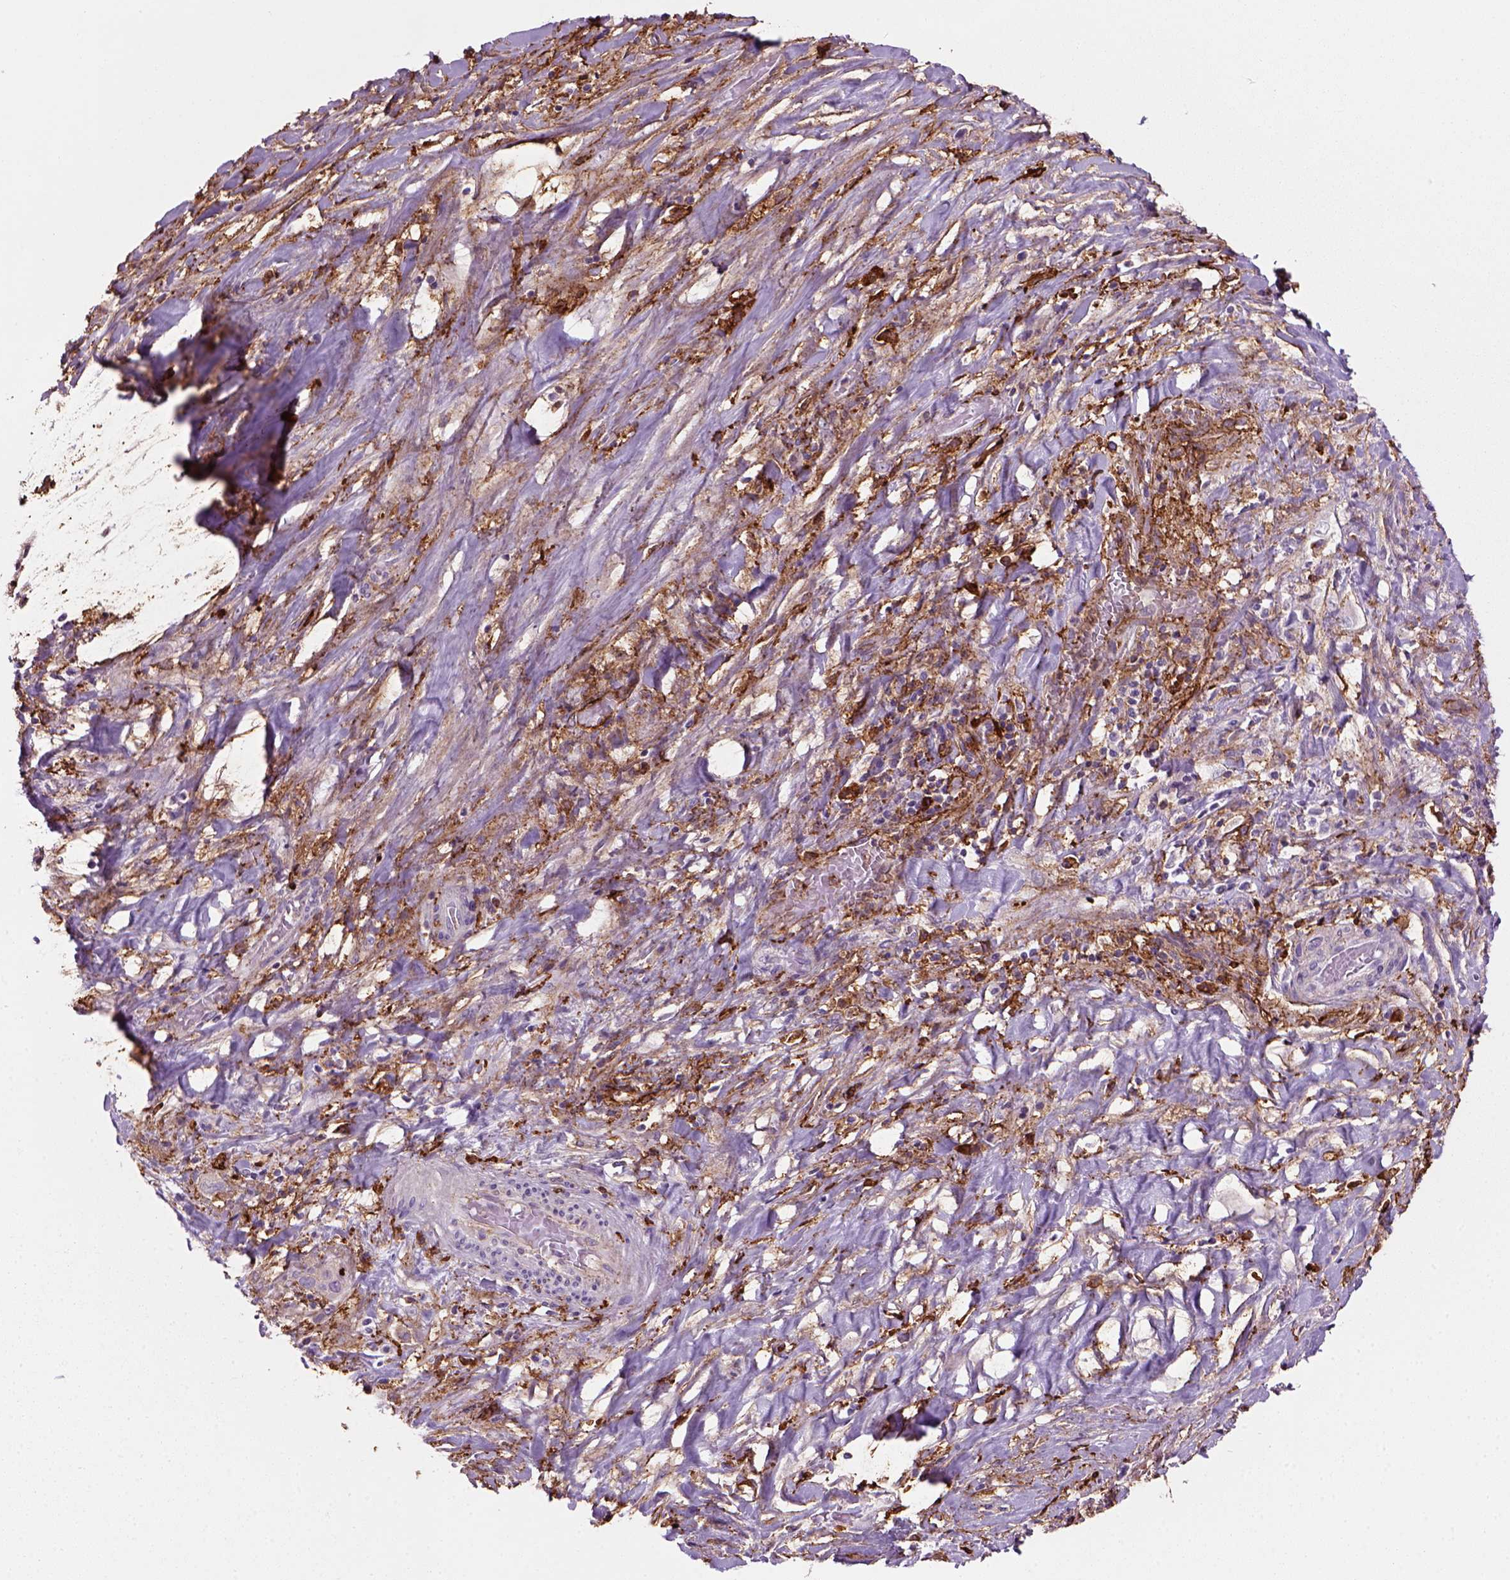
{"staining": {"intensity": "negative", "quantity": "none", "location": "none"}, "tissue": "liver cancer", "cell_type": "Tumor cells", "image_type": "cancer", "snomed": [{"axis": "morphology", "description": "Cholangiocarcinoma"}, {"axis": "topography", "description": "Liver"}], "caption": "This is an IHC image of human cholangiocarcinoma (liver). There is no expression in tumor cells.", "gene": "MARCKS", "patient": {"sex": "female", "age": 52}}